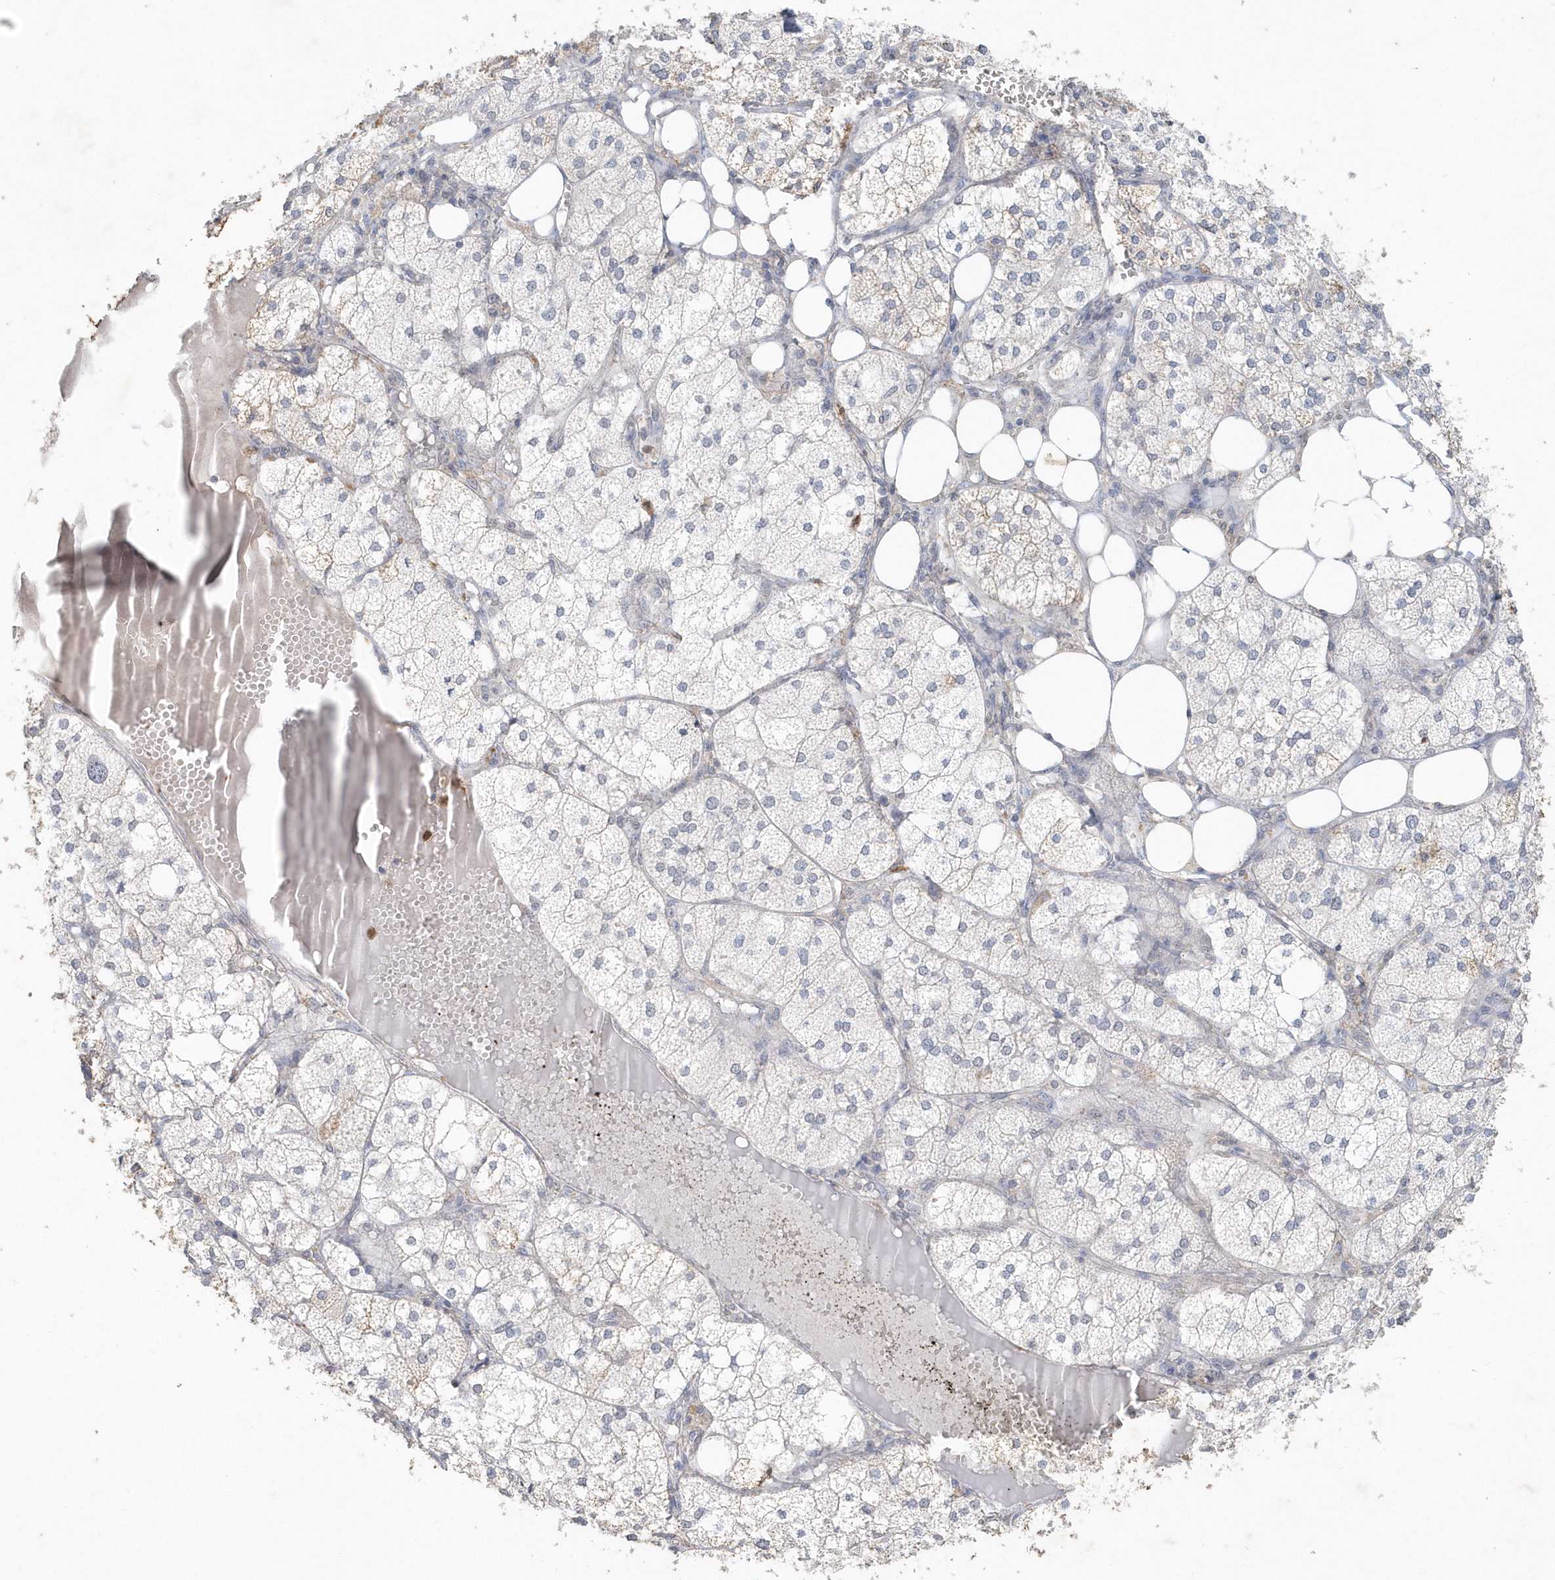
{"staining": {"intensity": "moderate", "quantity": "<25%", "location": "cytoplasmic/membranous"}, "tissue": "adrenal gland", "cell_type": "Glandular cells", "image_type": "normal", "snomed": [{"axis": "morphology", "description": "Normal tissue, NOS"}, {"axis": "topography", "description": "Adrenal gland"}], "caption": "Immunohistochemical staining of benign human adrenal gland shows moderate cytoplasmic/membranous protein staining in approximately <25% of glandular cells.", "gene": "PDCD1", "patient": {"sex": "female", "age": 61}}